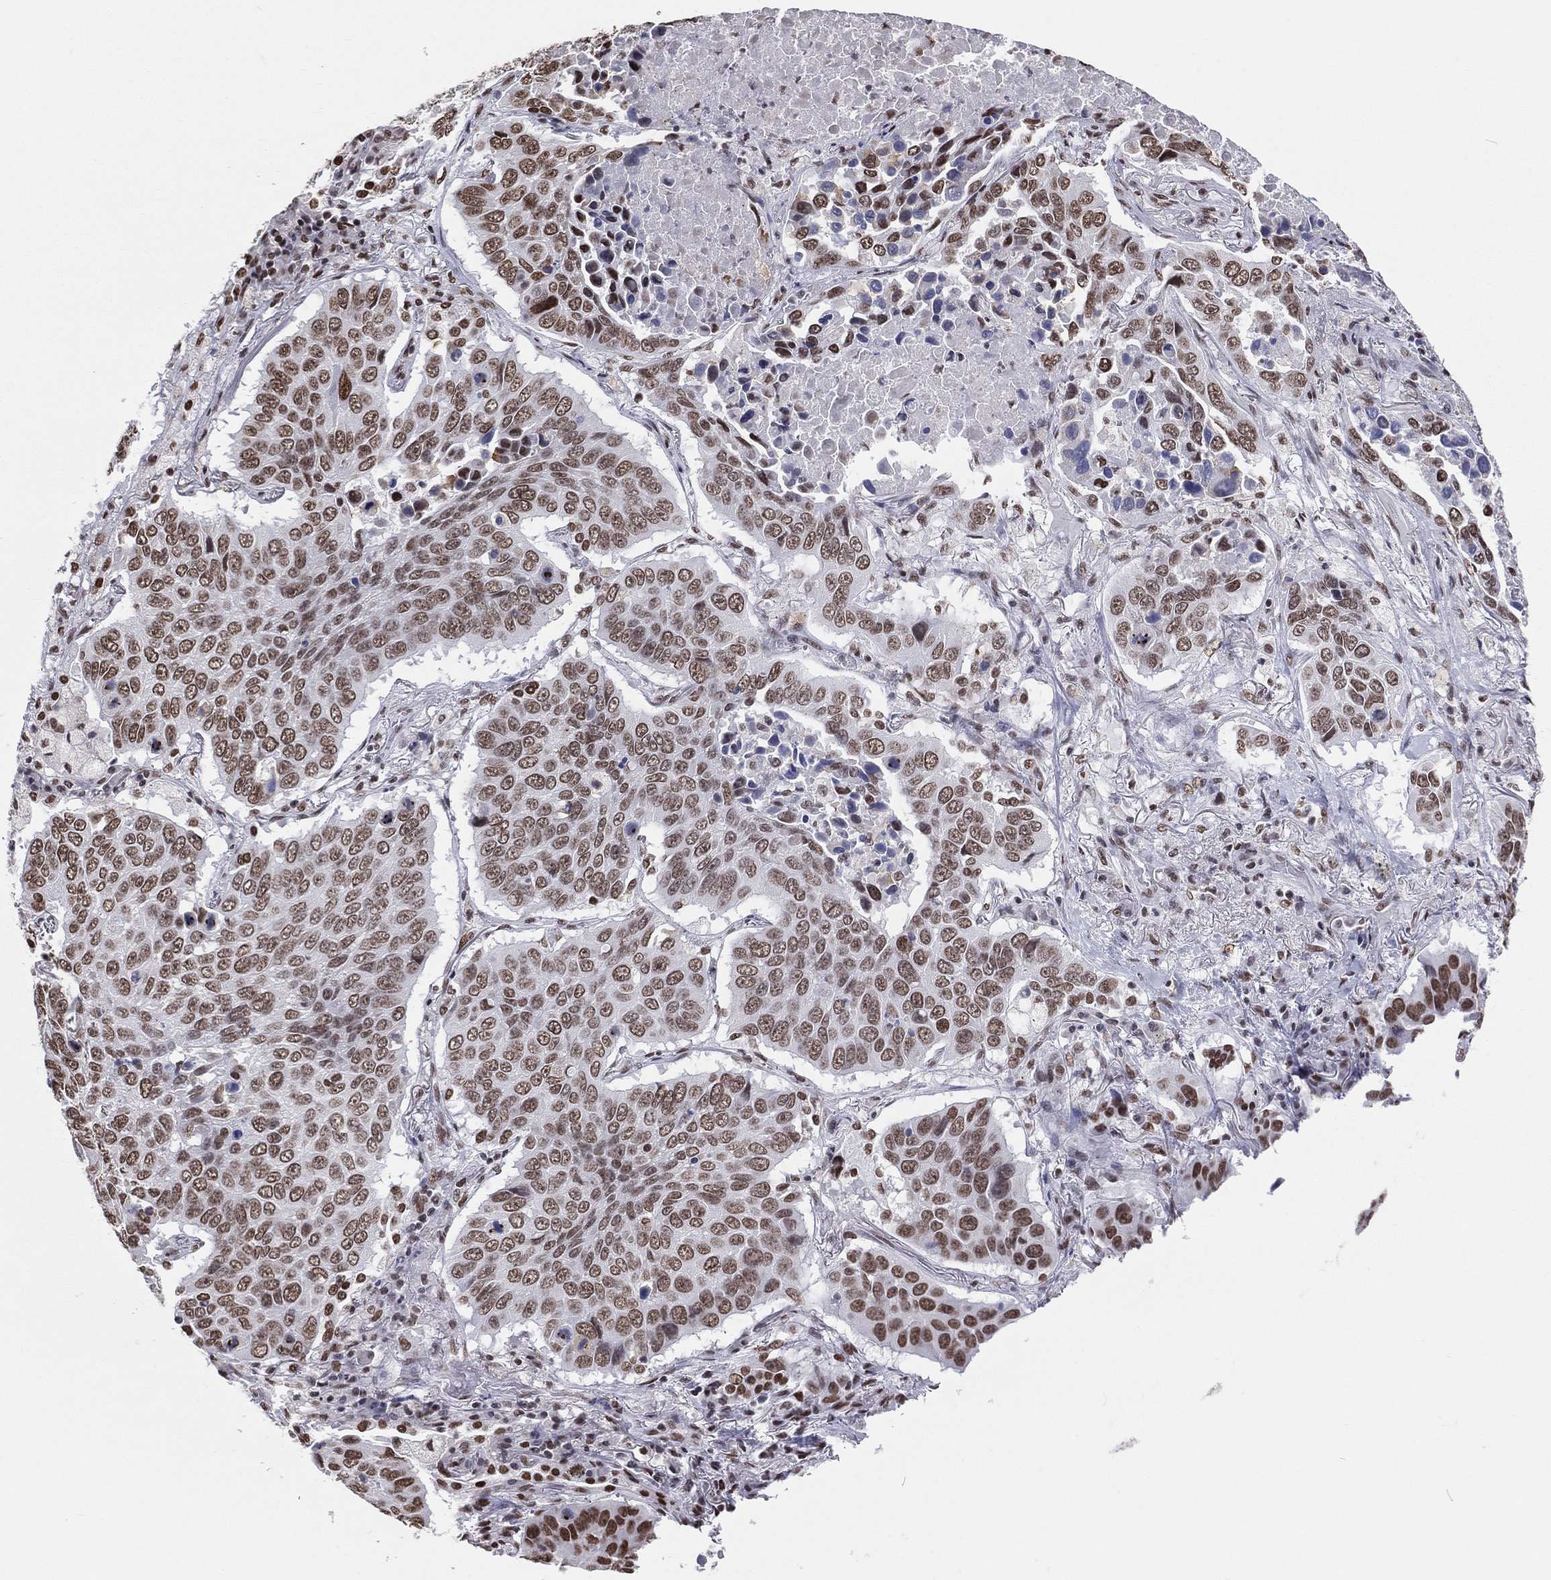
{"staining": {"intensity": "moderate", "quantity": ">75%", "location": "nuclear"}, "tissue": "lung cancer", "cell_type": "Tumor cells", "image_type": "cancer", "snomed": [{"axis": "morphology", "description": "Normal tissue, NOS"}, {"axis": "morphology", "description": "Squamous cell carcinoma, NOS"}, {"axis": "topography", "description": "Bronchus"}, {"axis": "topography", "description": "Lung"}], "caption": "The photomicrograph displays immunohistochemical staining of lung squamous cell carcinoma. There is moderate nuclear positivity is seen in about >75% of tumor cells.", "gene": "ZNF7", "patient": {"sex": "male", "age": 64}}